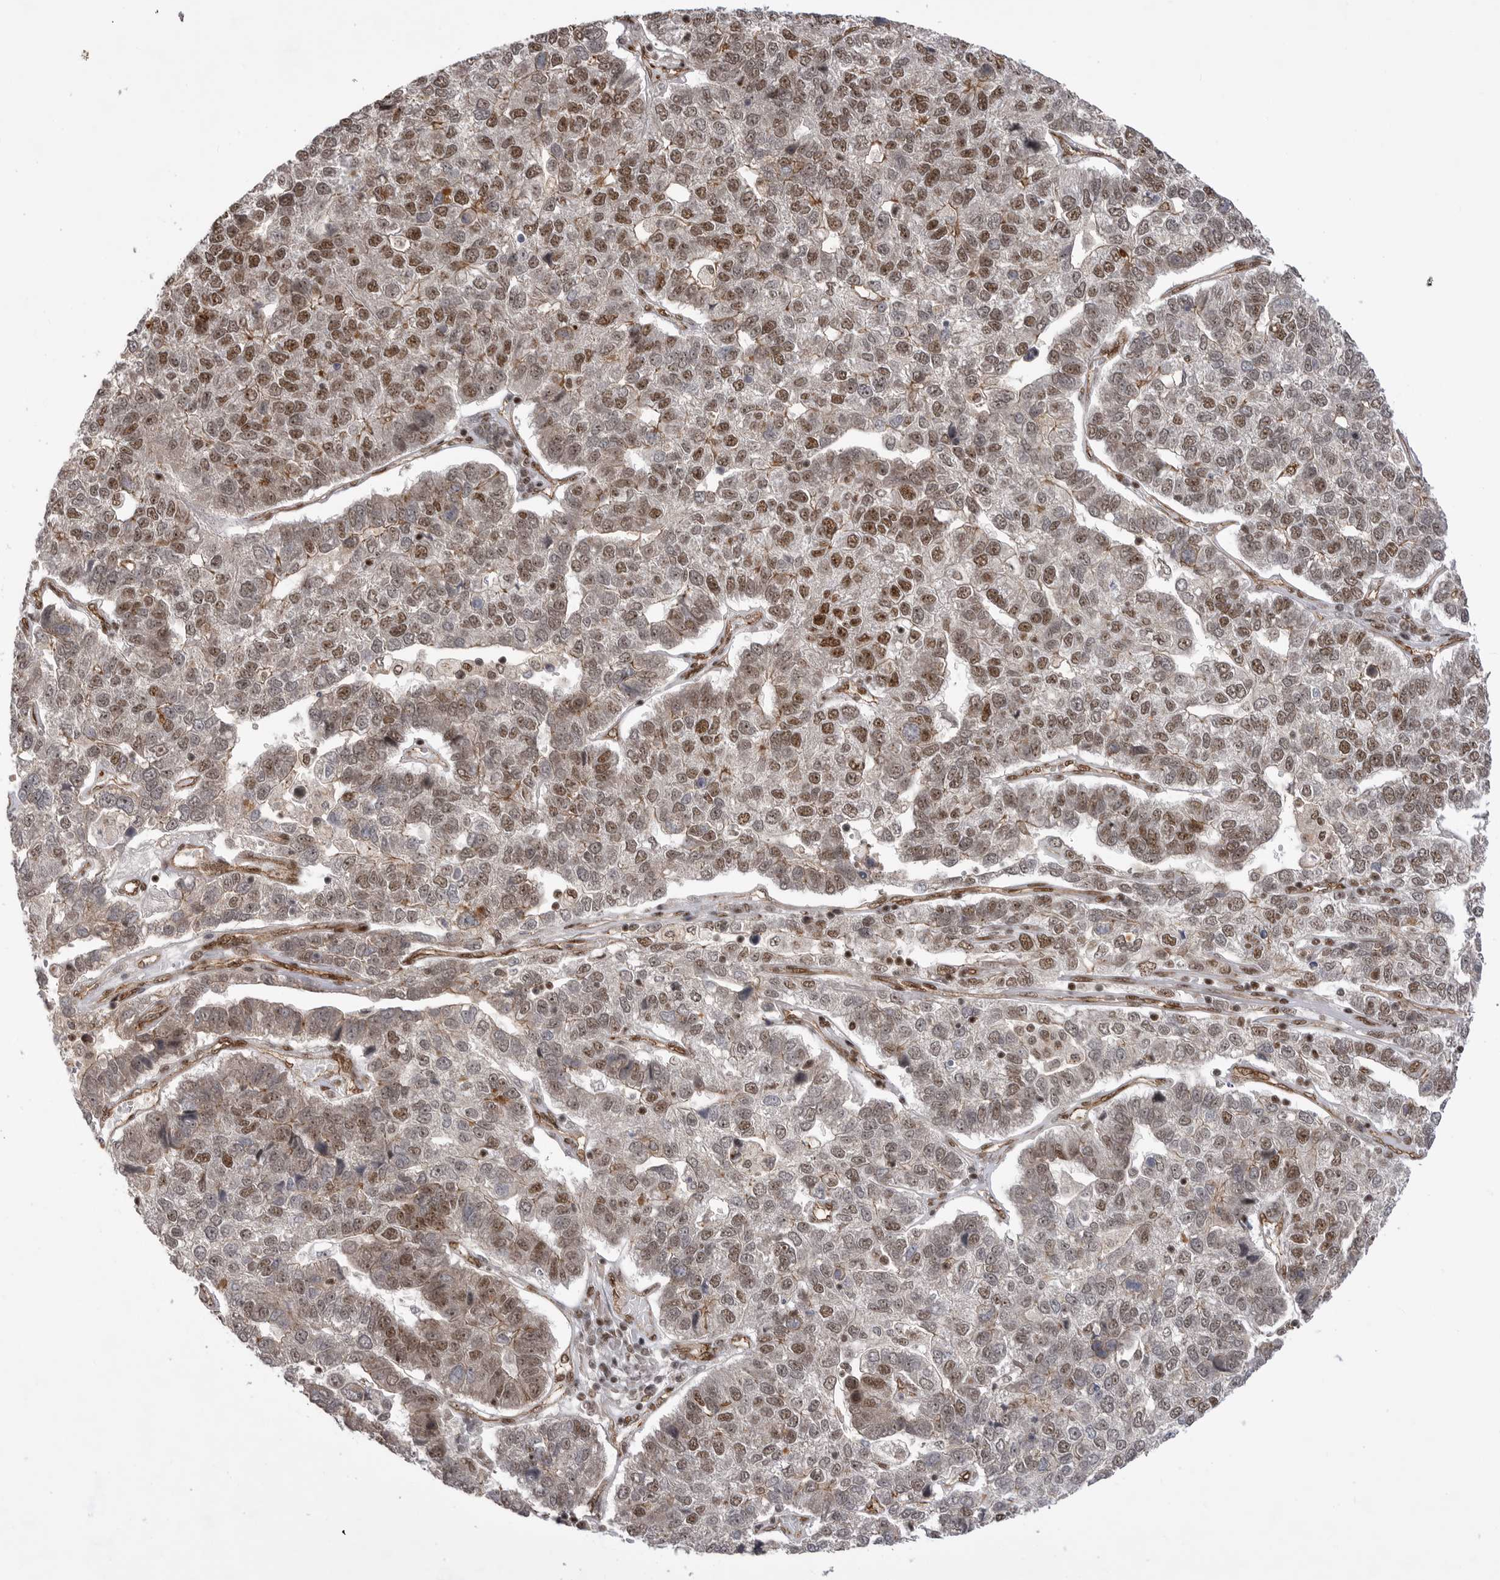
{"staining": {"intensity": "moderate", "quantity": ">75%", "location": "nuclear"}, "tissue": "pancreatic cancer", "cell_type": "Tumor cells", "image_type": "cancer", "snomed": [{"axis": "morphology", "description": "Adenocarcinoma, NOS"}, {"axis": "topography", "description": "Pancreas"}], "caption": "Protein staining of adenocarcinoma (pancreatic) tissue shows moderate nuclear positivity in approximately >75% of tumor cells.", "gene": "PPP1R8", "patient": {"sex": "female", "age": 61}}